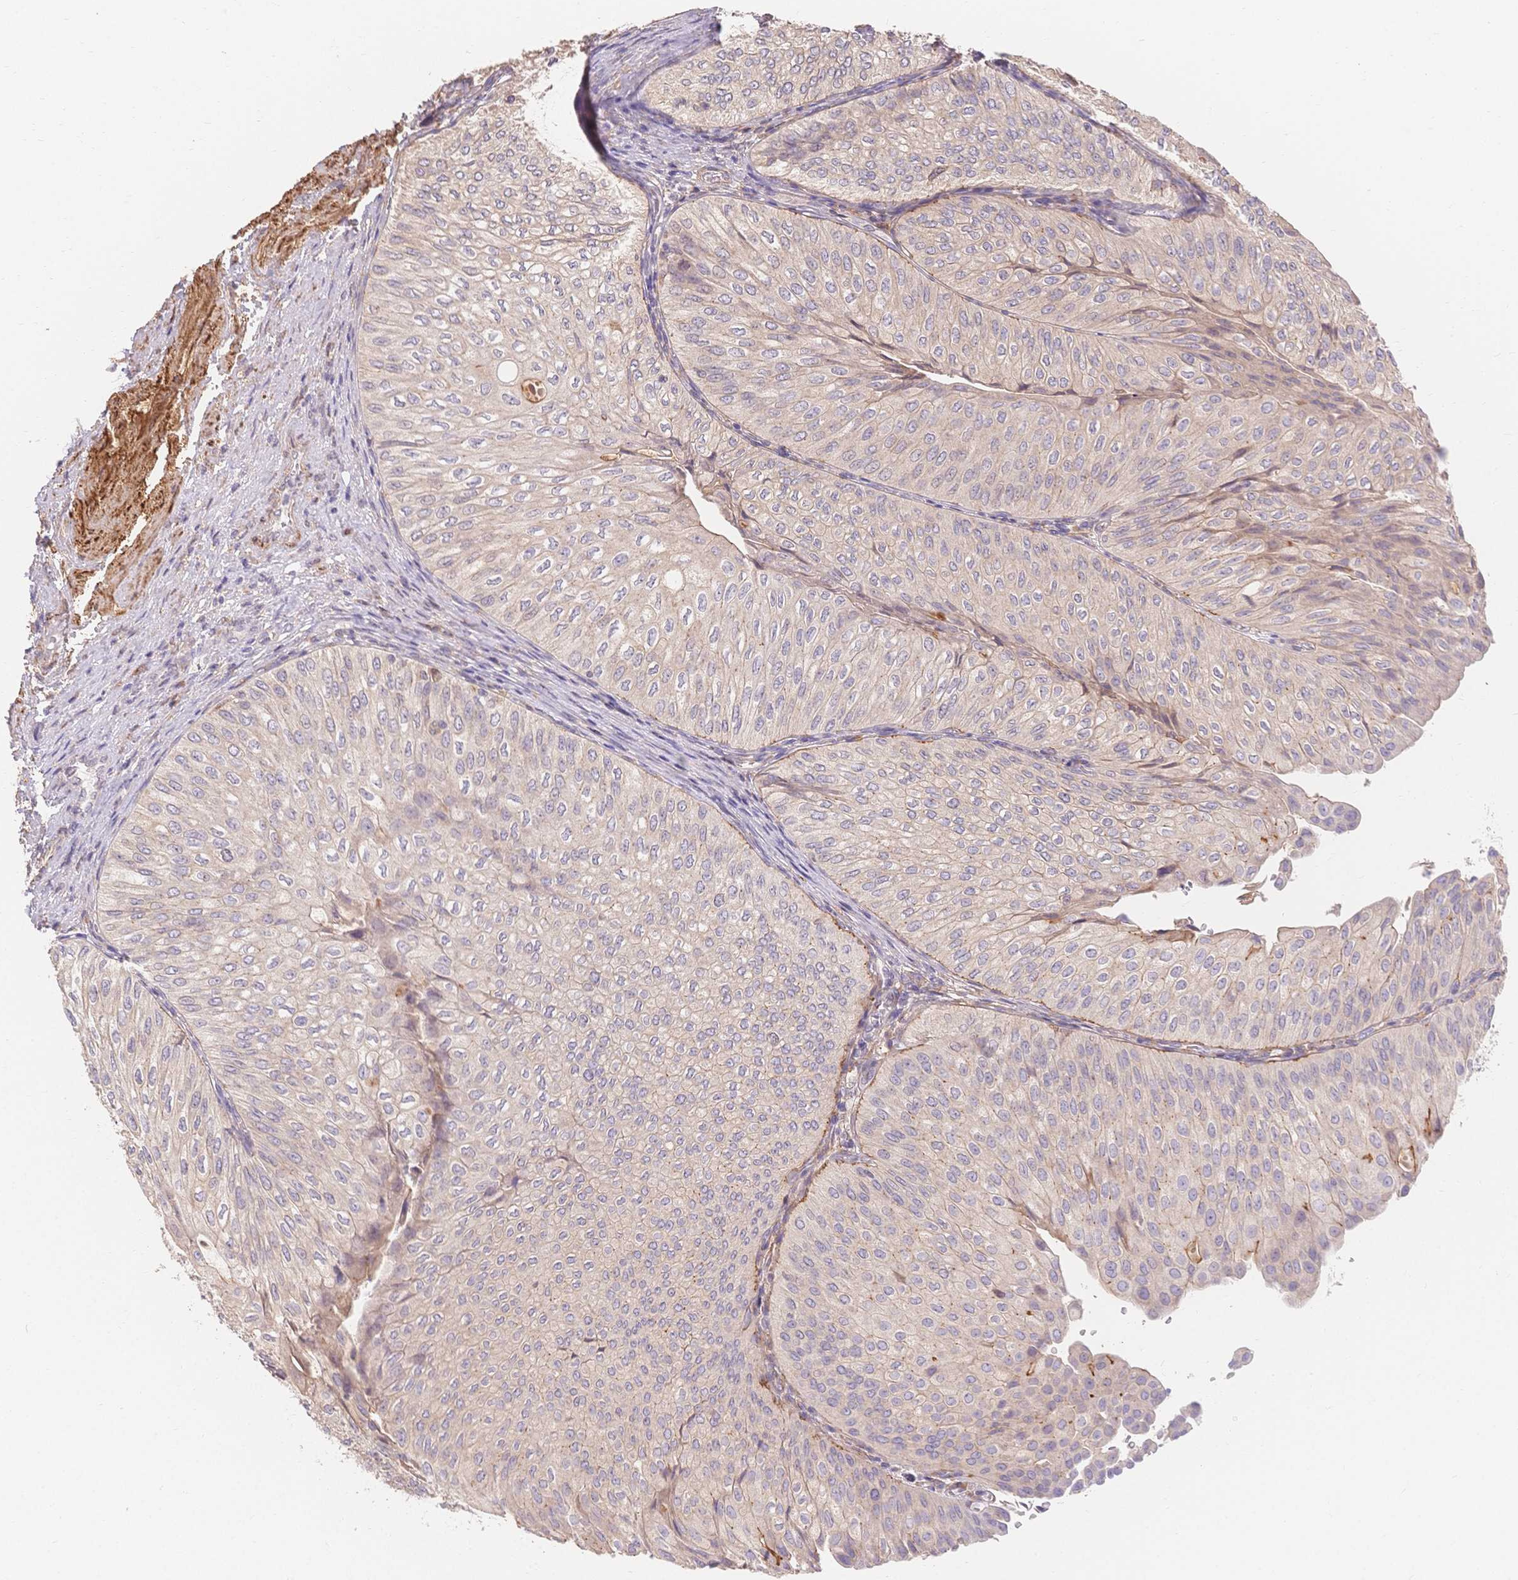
{"staining": {"intensity": "negative", "quantity": "none", "location": "none"}, "tissue": "urothelial cancer", "cell_type": "Tumor cells", "image_type": "cancer", "snomed": [{"axis": "morphology", "description": "Urothelial carcinoma, NOS"}, {"axis": "topography", "description": "Urinary bladder"}], "caption": "Immunohistochemistry (IHC) photomicrograph of urothelial cancer stained for a protein (brown), which reveals no expression in tumor cells.", "gene": "HS3ST5", "patient": {"sex": "male", "age": 62}}